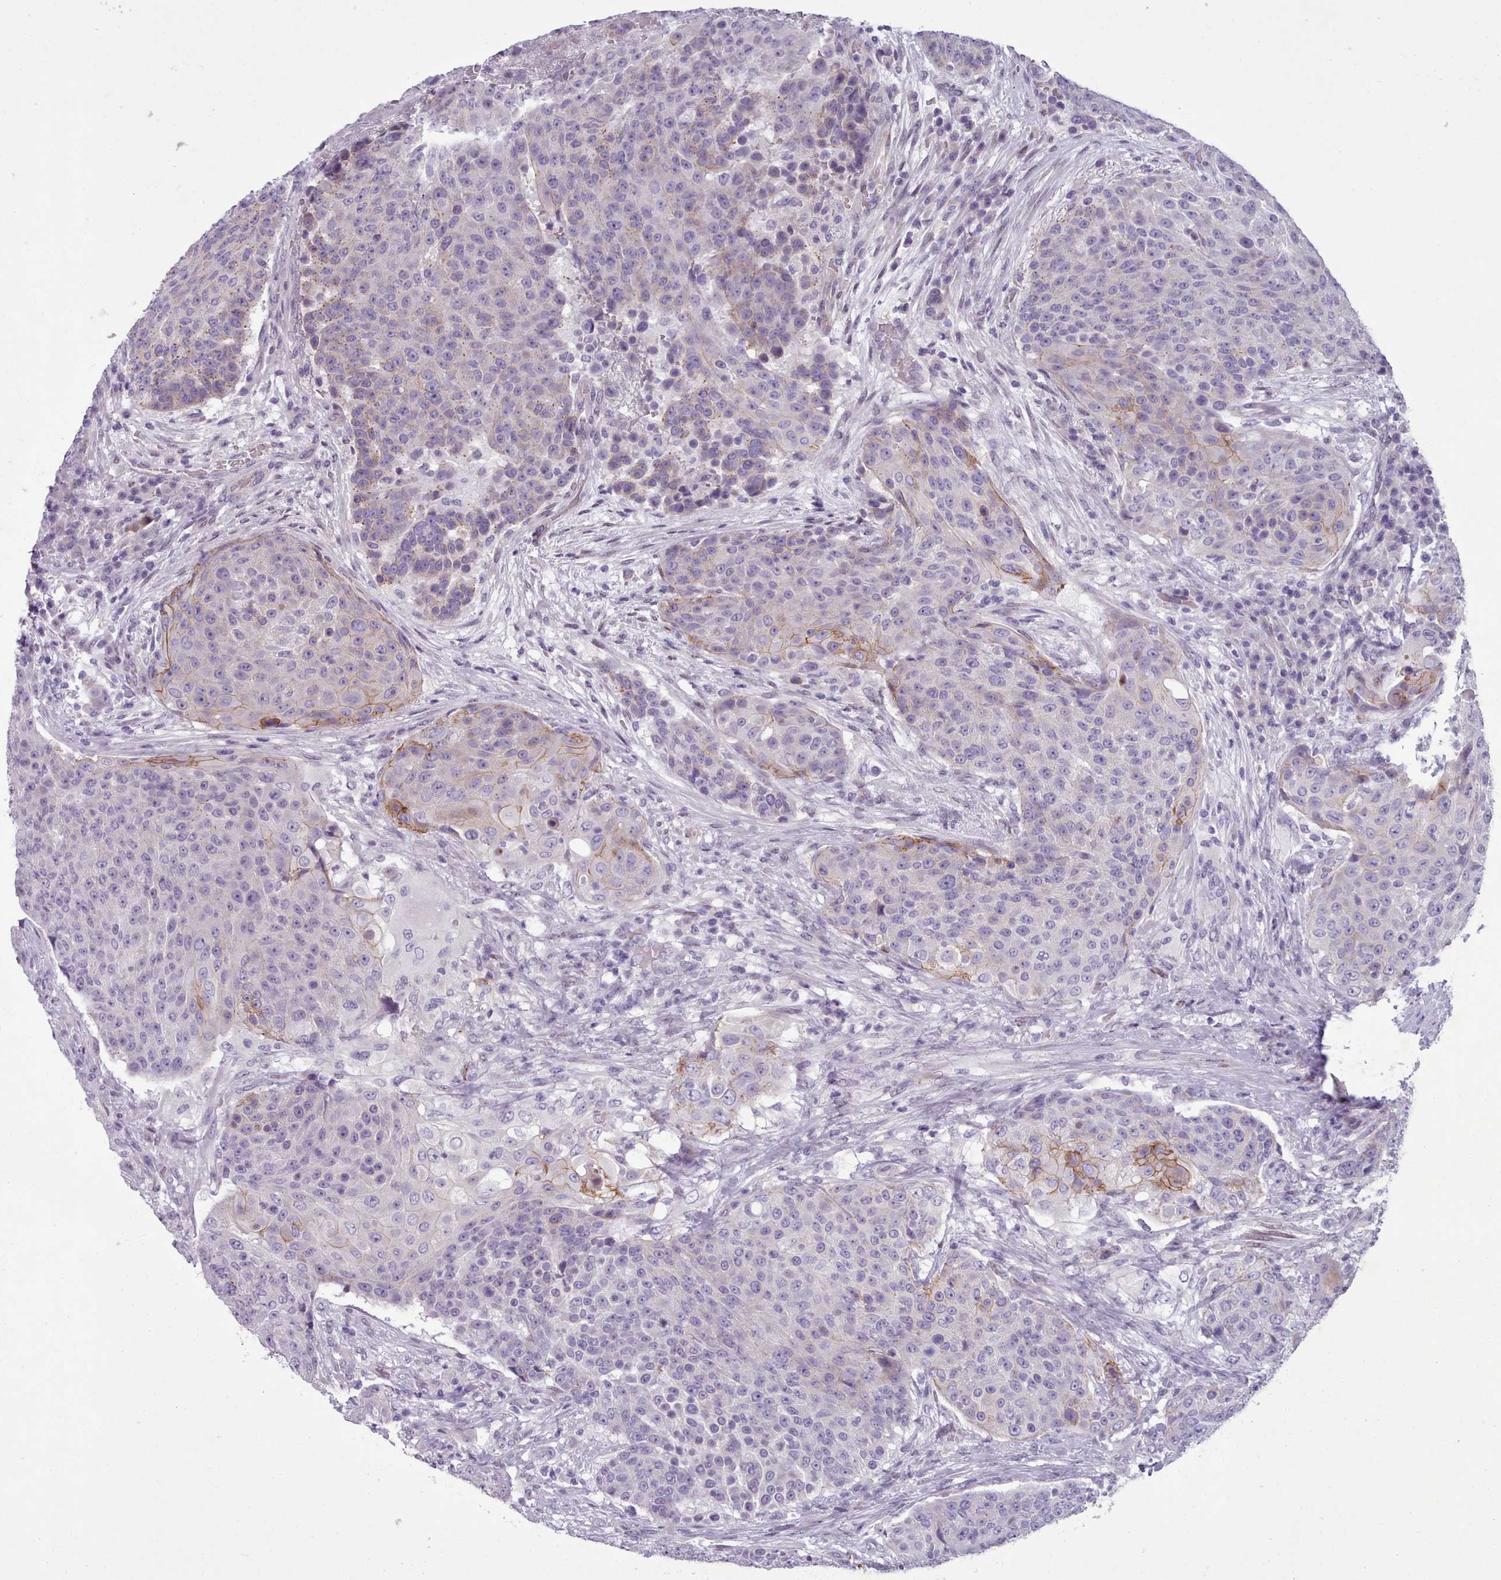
{"staining": {"intensity": "moderate", "quantity": "<25%", "location": "cytoplasmic/membranous"}, "tissue": "urothelial cancer", "cell_type": "Tumor cells", "image_type": "cancer", "snomed": [{"axis": "morphology", "description": "Urothelial carcinoma, High grade"}, {"axis": "topography", "description": "Urinary bladder"}], "caption": "Immunohistochemical staining of urothelial carcinoma (high-grade) reveals low levels of moderate cytoplasmic/membranous expression in about <25% of tumor cells. The protein of interest is stained brown, and the nuclei are stained in blue (DAB IHC with brightfield microscopy, high magnification).", "gene": "KCNT2", "patient": {"sex": "female", "age": 63}}